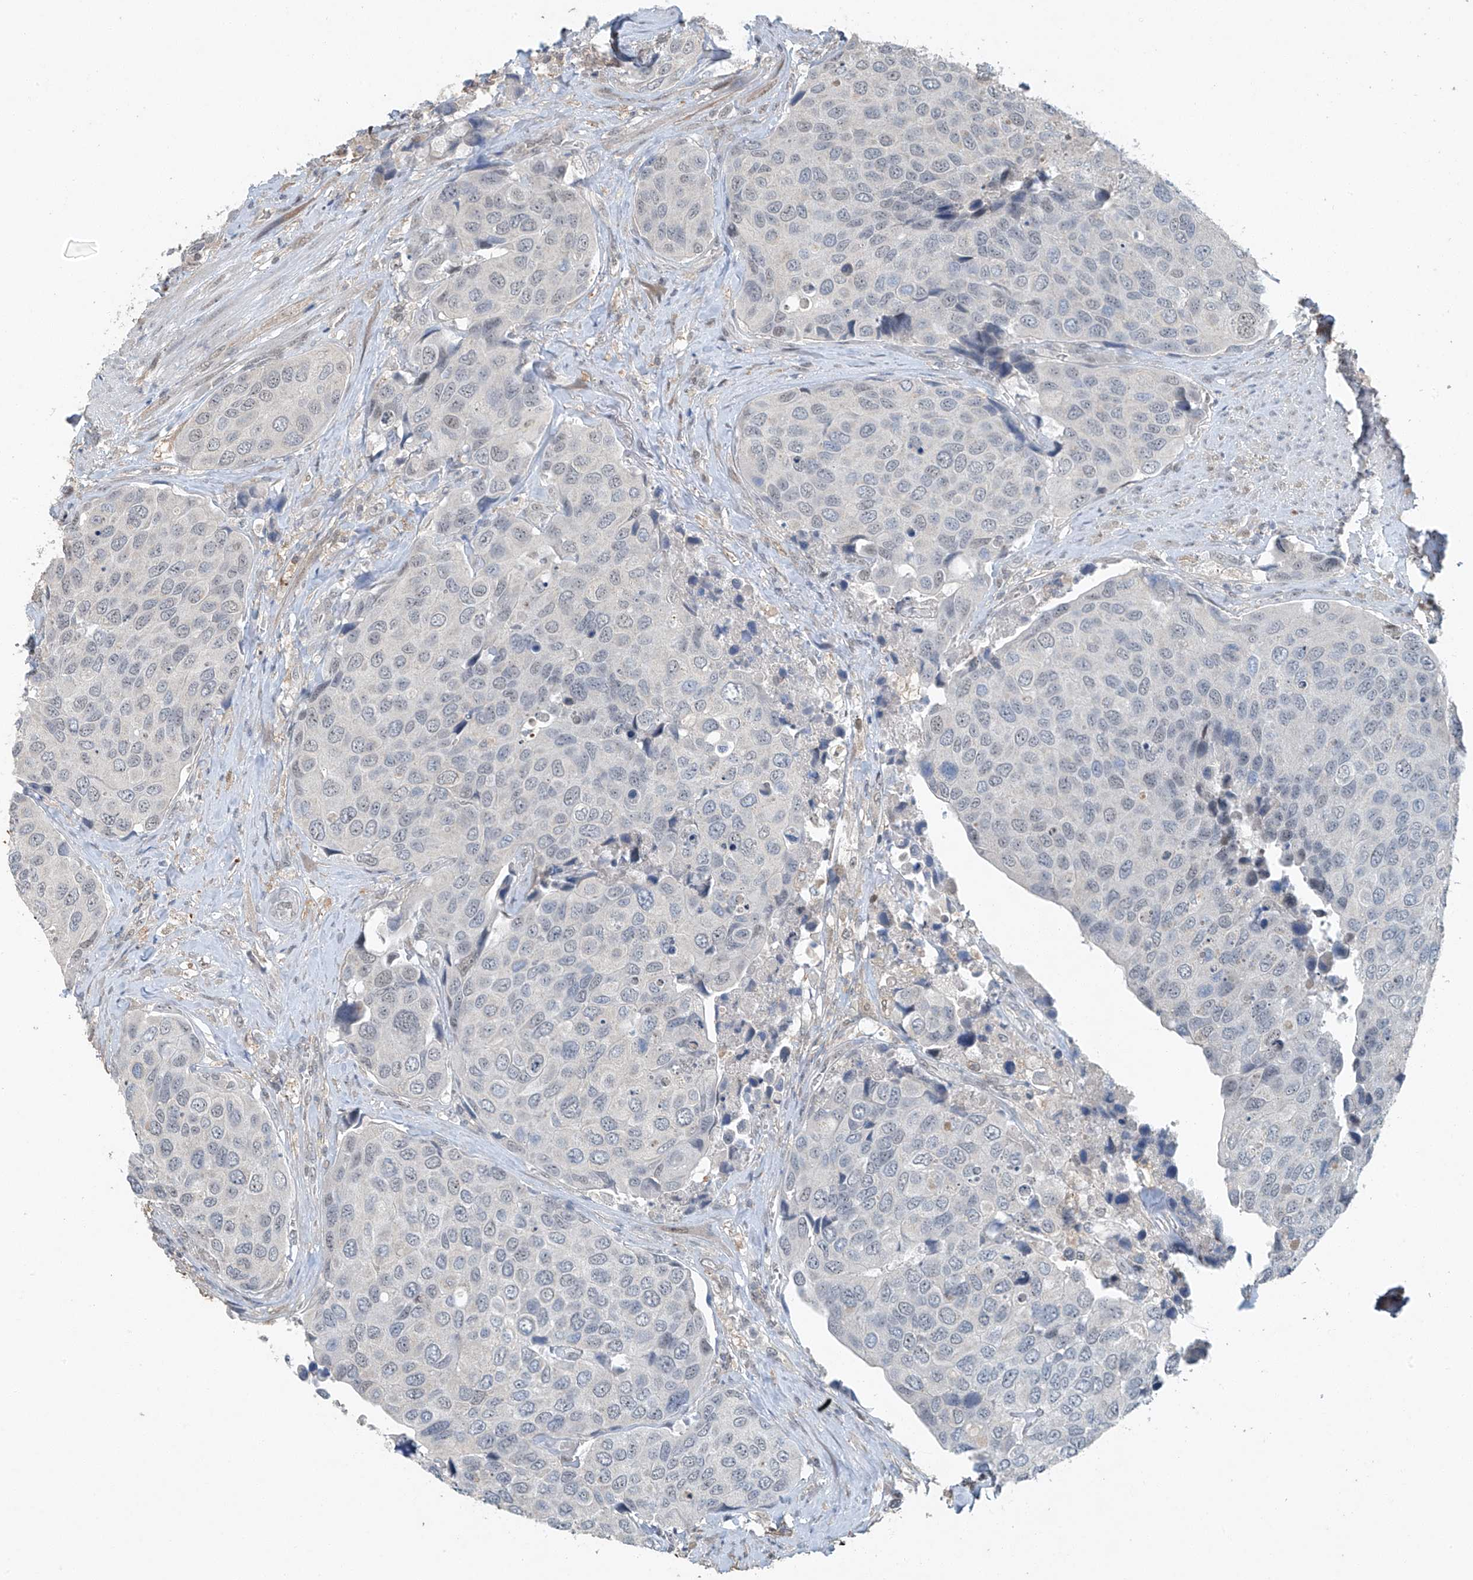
{"staining": {"intensity": "negative", "quantity": "none", "location": "none"}, "tissue": "urothelial cancer", "cell_type": "Tumor cells", "image_type": "cancer", "snomed": [{"axis": "morphology", "description": "Urothelial carcinoma, High grade"}, {"axis": "topography", "description": "Urinary bladder"}], "caption": "IHC micrograph of neoplastic tissue: urothelial cancer stained with DAB shows no significant protein staining in tumor cells.", "gene": "TAF8", "patient": {"sex": "male", "age": 74}}